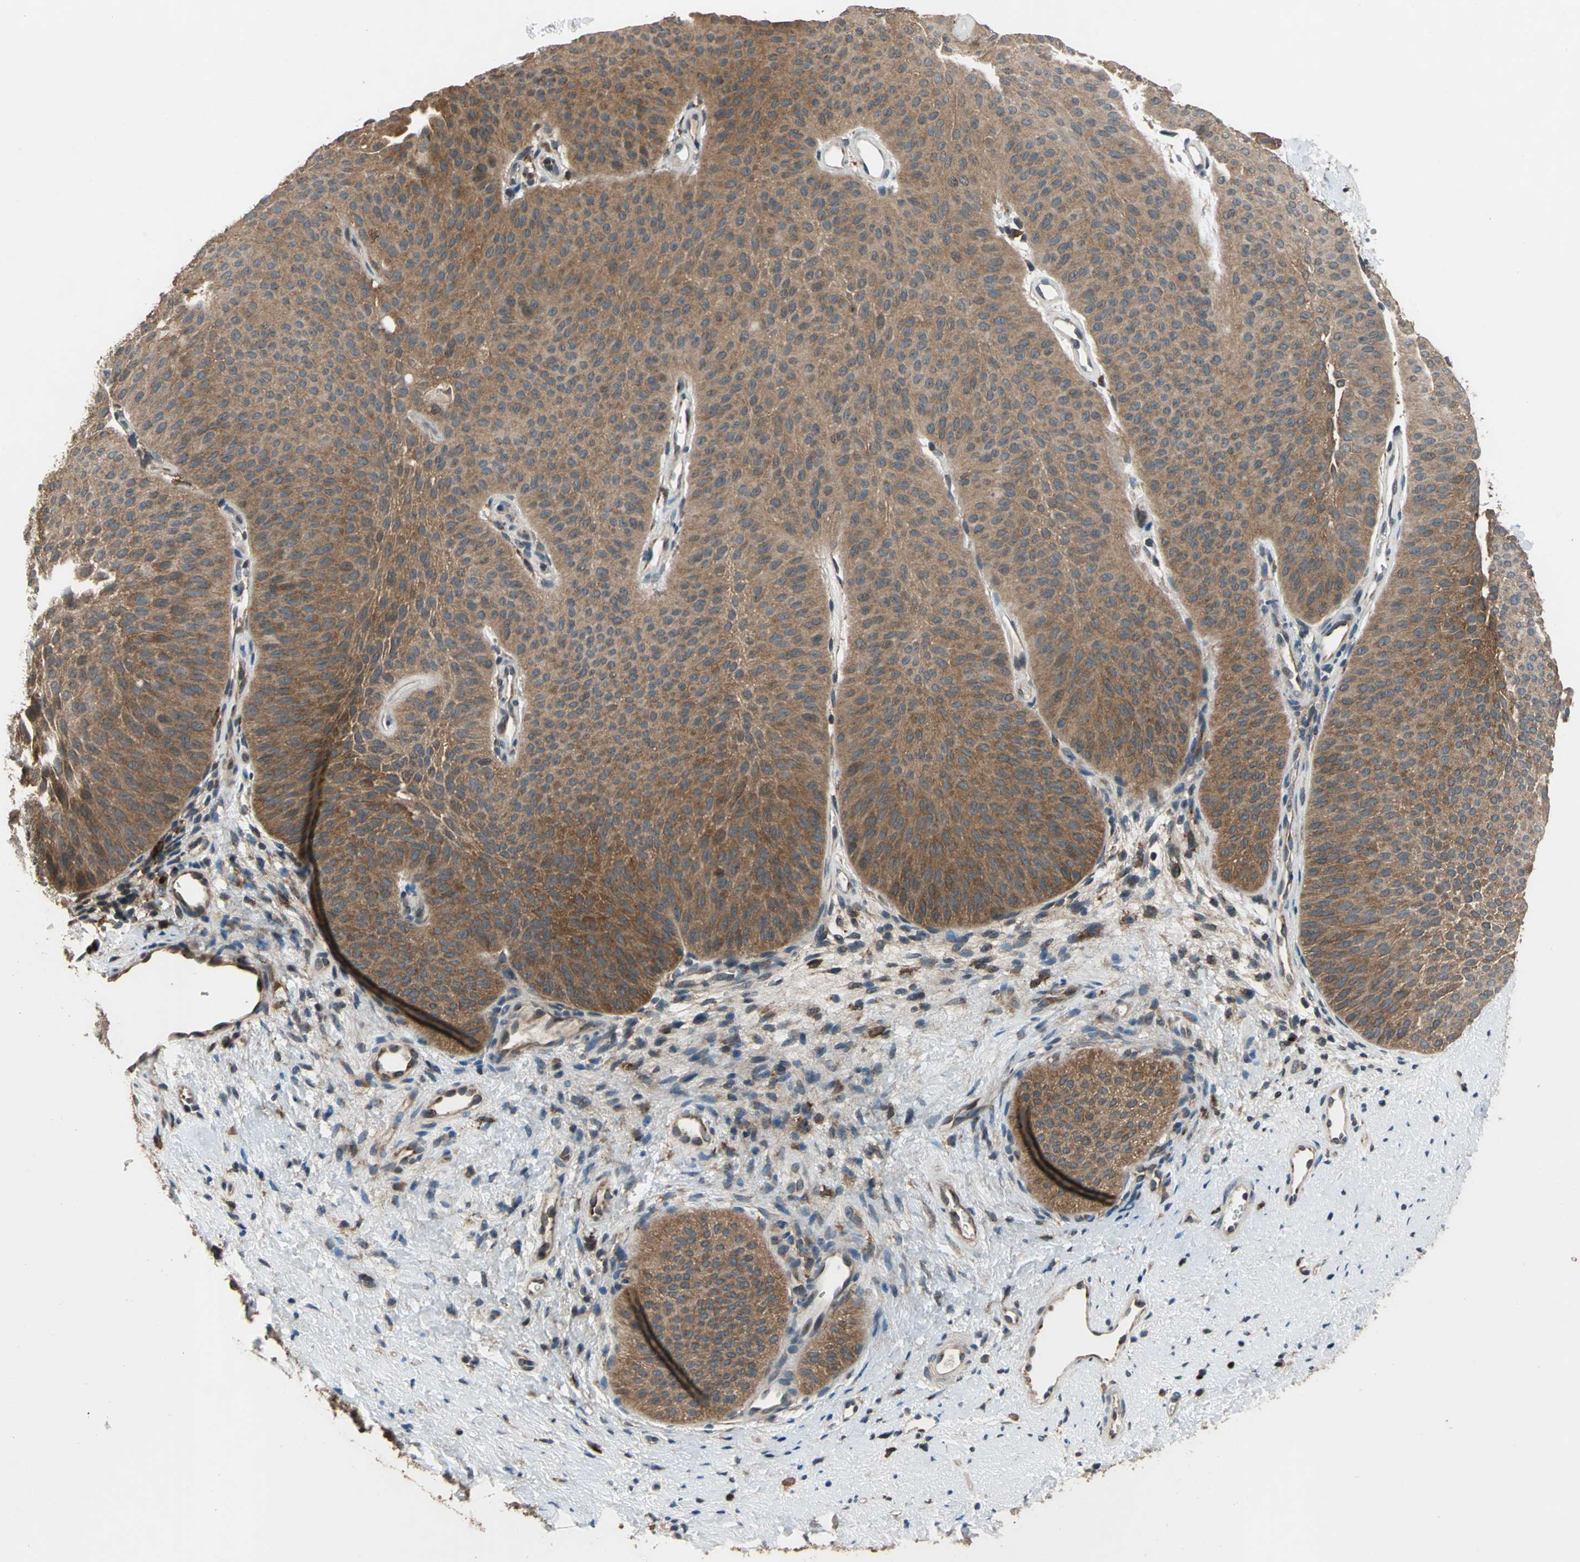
{"staining": {"intensity": "moderate", "quantity": ">75%", "location": "cytoplasmic/membranous"}, "tissue": "urothelial cancer", "cell_type": "Tumor cells", "image_type": "cancer", "snomed": [{"axis": "morphology", "description": "Urothelial carcinoma, Low grade"}, {"axis": "topography", "description": "Urinary bladder"}], "caption": "Immunohistochemistry (IHC) micrograph of human urothelial cancer stained for a protein (brown), which displays medium levels of moderate cytoplasmic/membranous expression in about >75% of tumor cells.", "gene": "NFKBIE", "patient": {"sex": "female", "age": 60}}